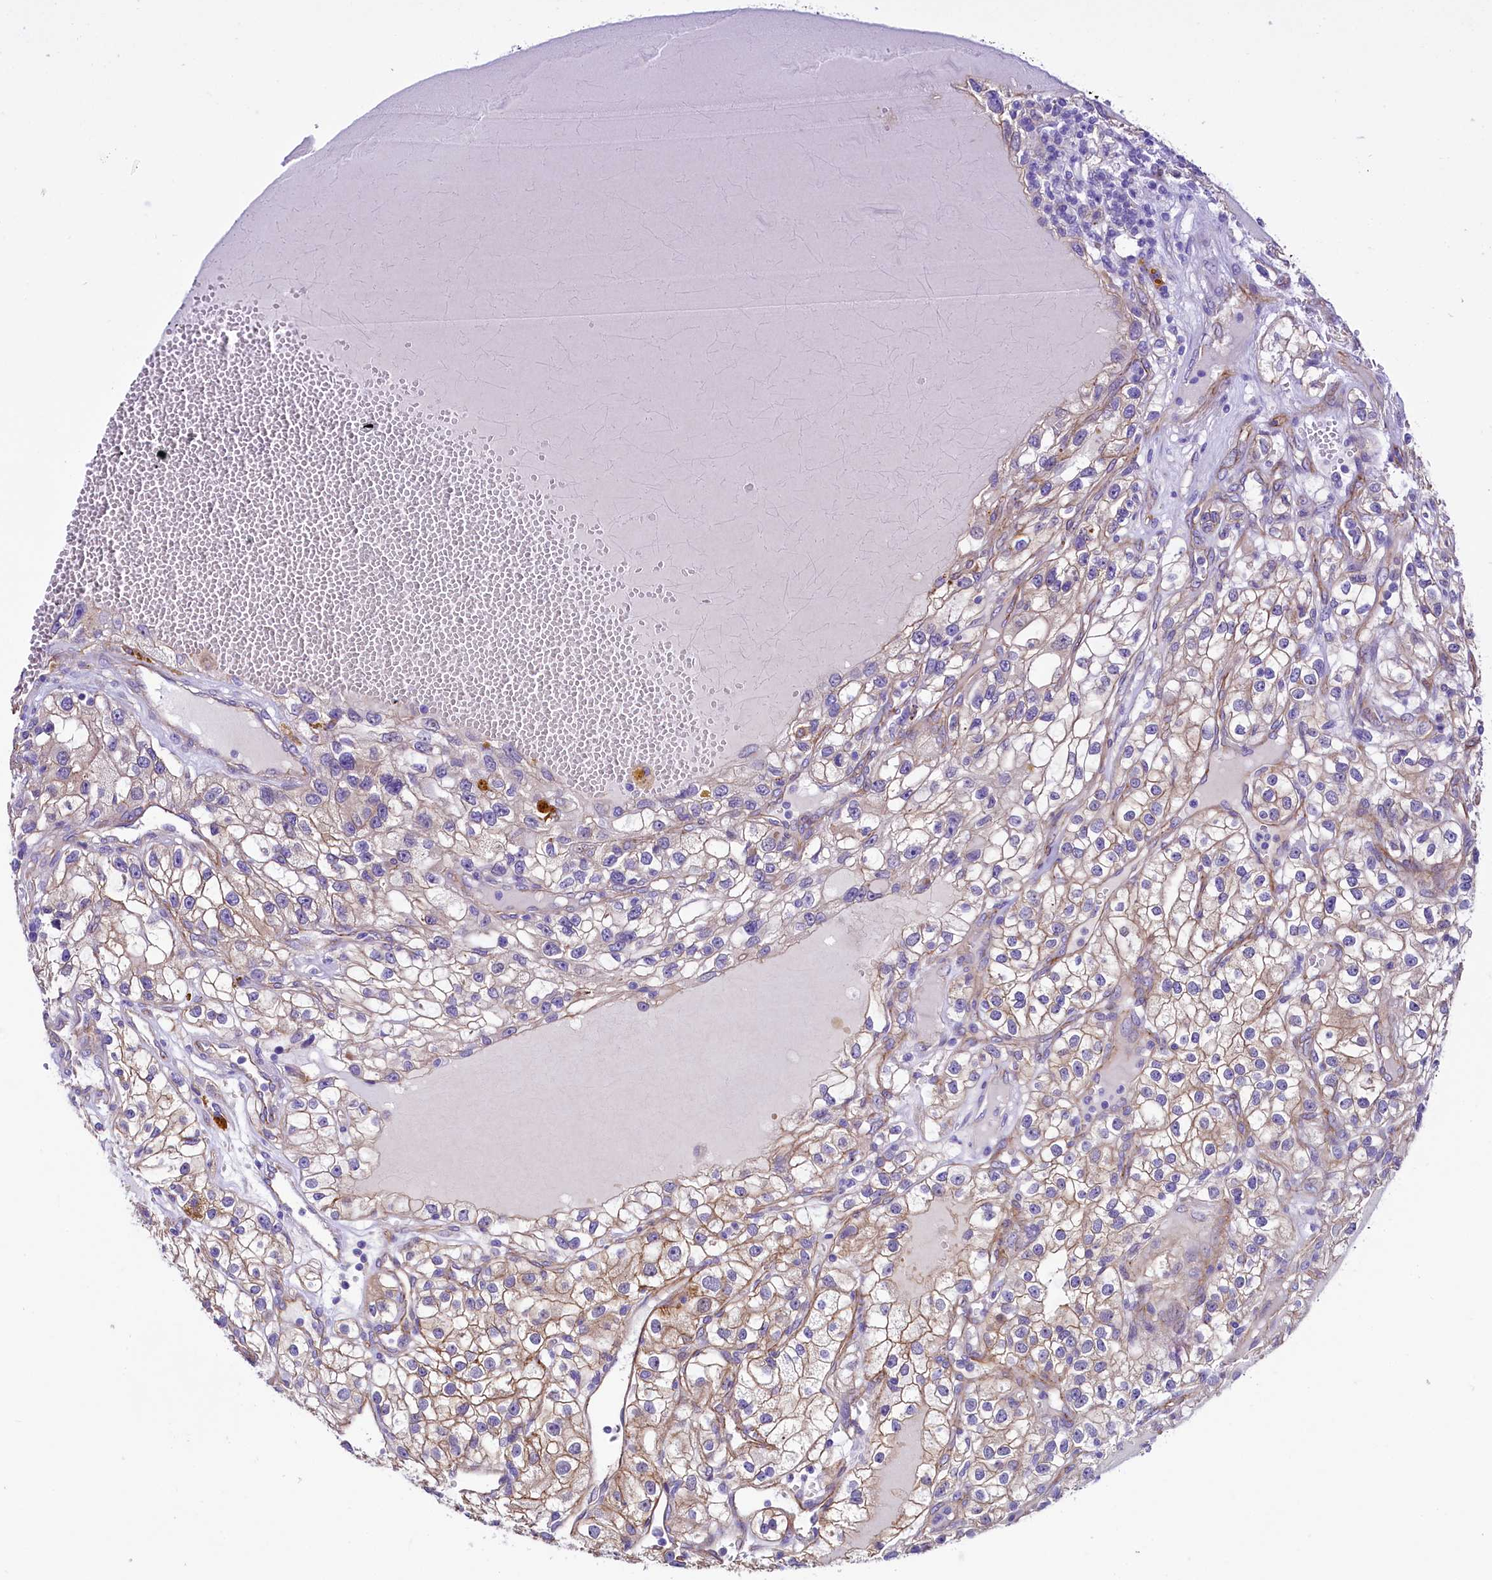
{"staining": {"intensity": "moderate", "quantity": "25%-75%", "location": "cytoplasmic/membranous"}, "tissue": "renal cancer", "cell_type": "Tumor cells", "image_type": "cancer", "snomed": [{"axis": "morphology", "description": "Adenocarcinoma, NOS"}, {"axis": "topography", "description": "Kidney"}], "caption": "Moderate cytoplasmic/membranous positivity is identified in about 25%-75% of tumor cells in renal adenocarcinoma. (Brightfield microscopy of DAB IHC at high magnification).", "gene": "SLF1", "patient": {"sex": "female", "age": 57}}